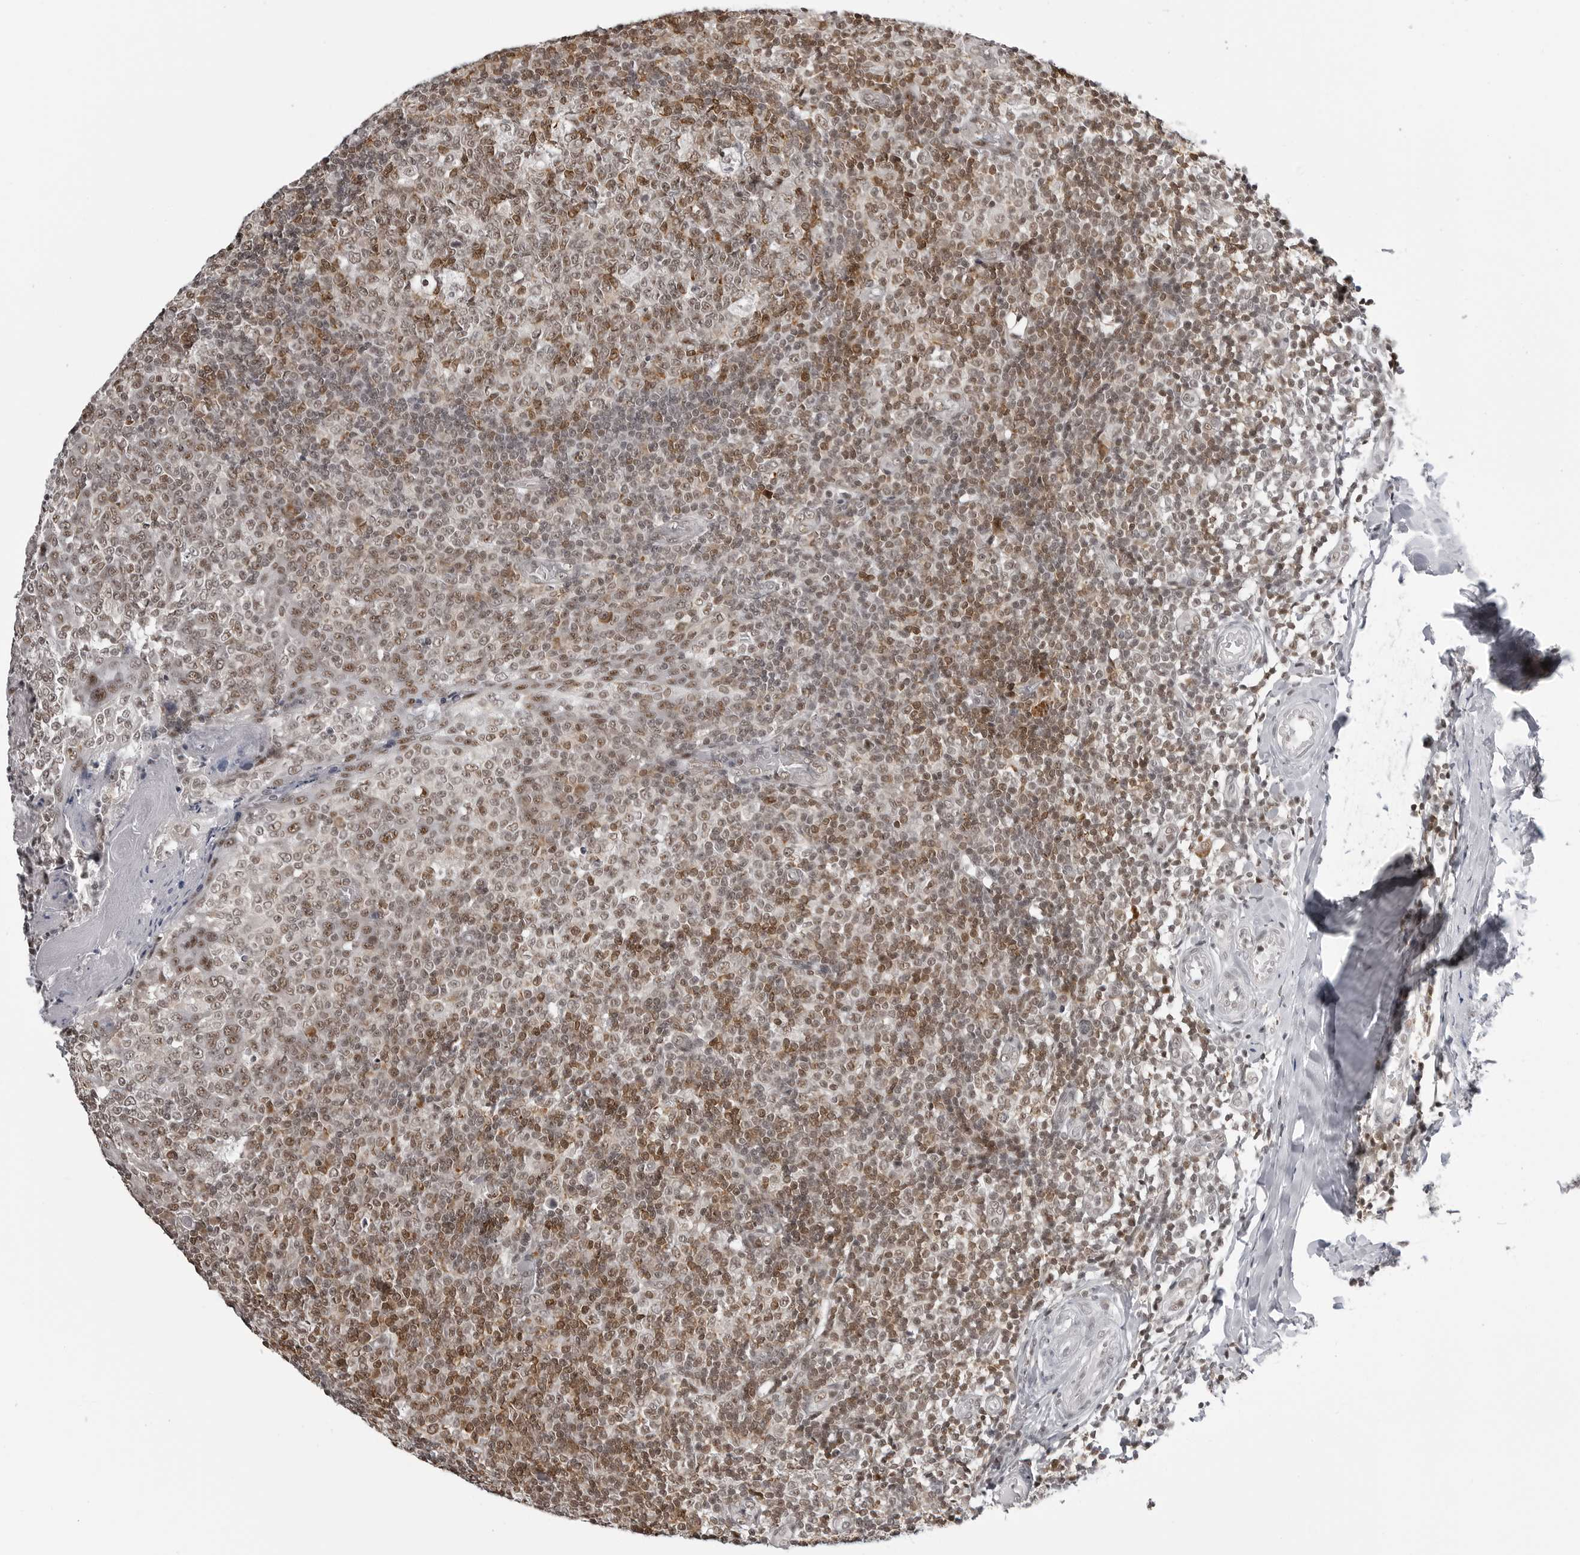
{"staining": {"intensity": "moderate", "quantity": ">75%", "location": "cytoplasmic/membranous,nuclear"}, "tissue": "tonsil", "cell_type": "Germinal center cells", "image_type": "normal", "snomed": [{"axis": "morphology", "description": "Normal tissue, NOS"}, {"axis": "topography", "description": "Tonsil"}], "caption": "A histopathology image showing moderate cytoplasmic/membranous,nuclear expression in approximately >75% of germinal center cells in normal tonsil, as visualized by brown immunohistochemical staining.", "gene": "WRAP53", "patient": {"sex": "female", "age": 19}}